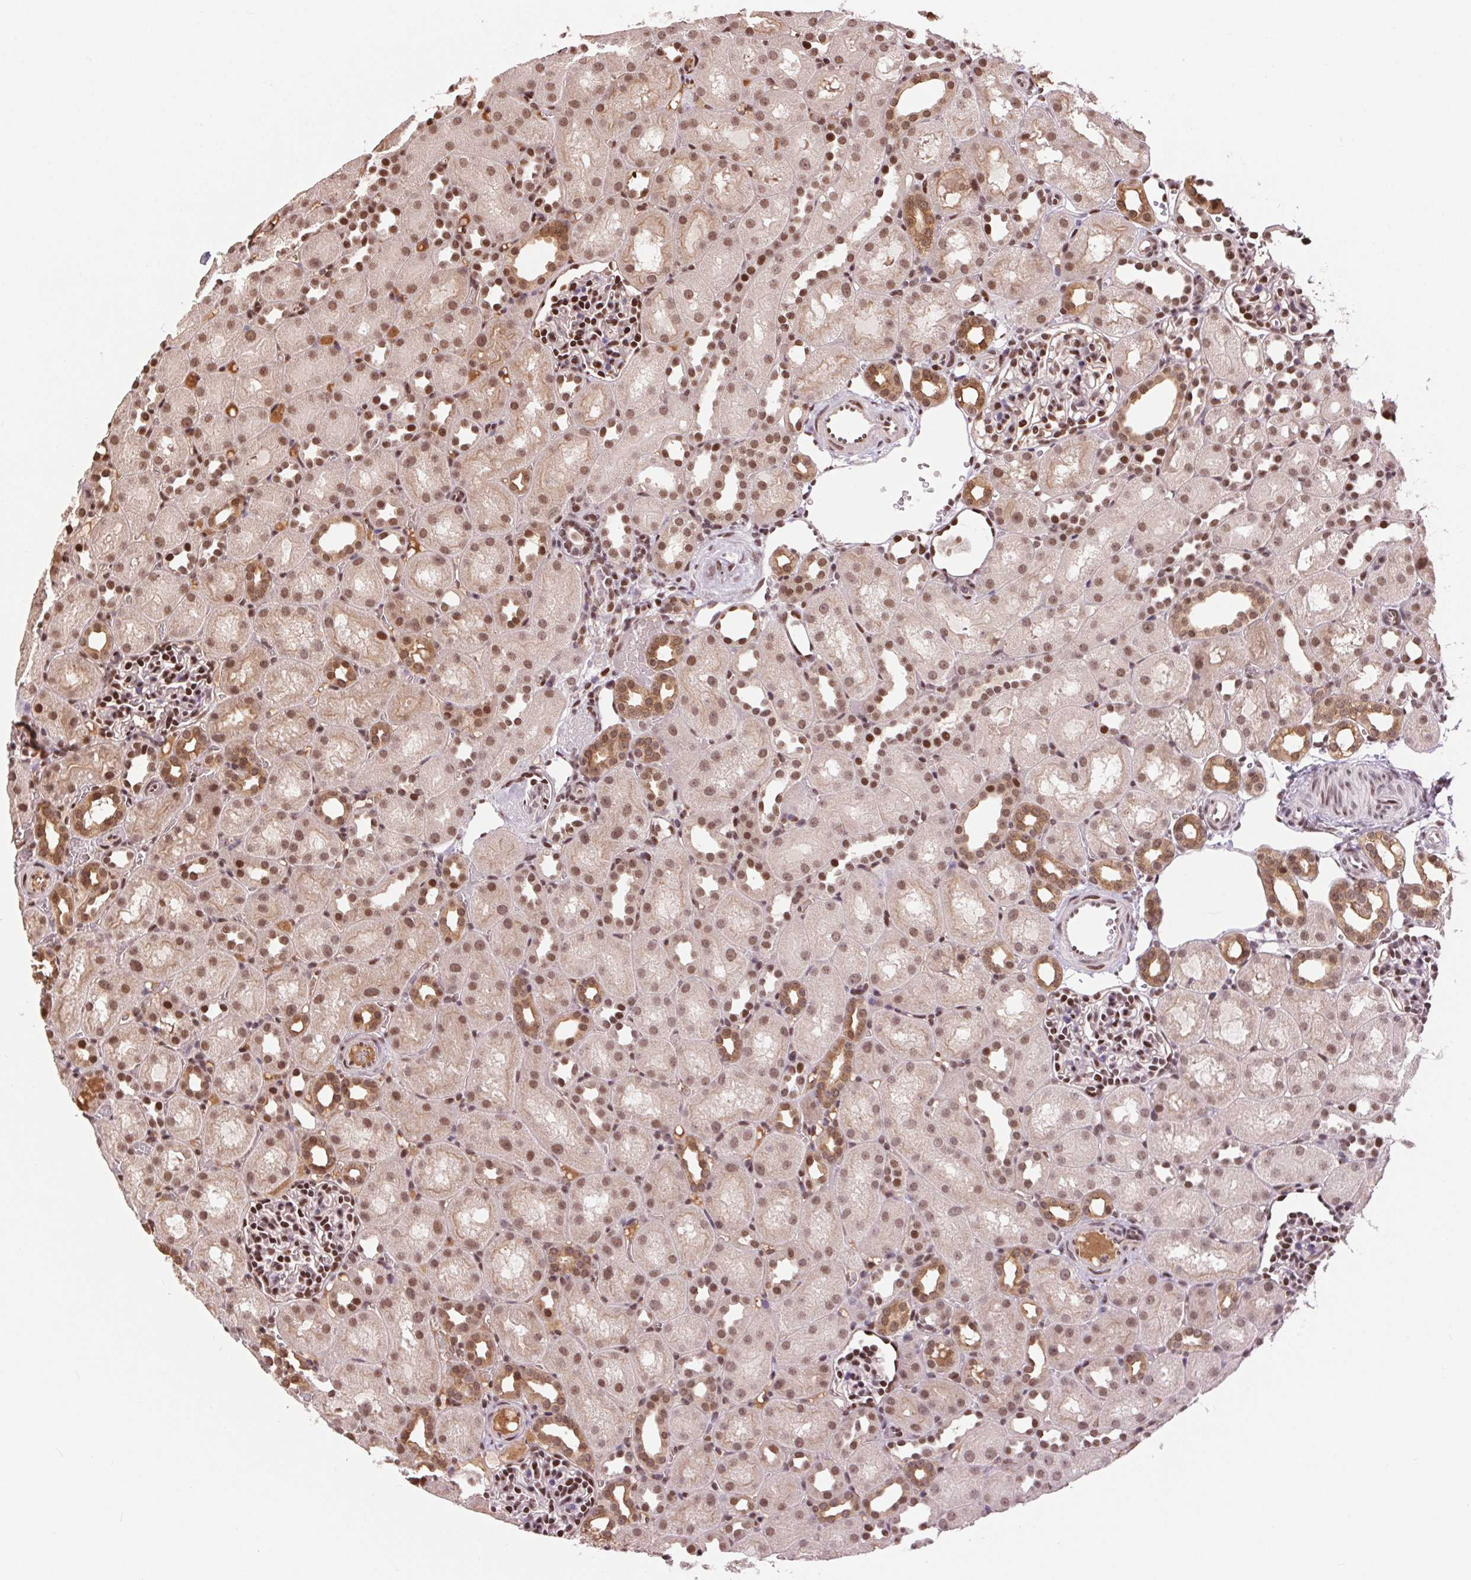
{"staining": {"intensity": "moderate", "quantity": ">75%", "location": "nuclear"}, "tissue": "kidney", "cell_type": "Cells in glomeruli", "image_type": "normal", "snomed": [{"axis": "morphology", "description": "Normal tissue, NOS"}, {"axis": "topography", "description": "Kidney"}], "caption": "Immunohistochemistry (IHC) (DAB) staining of normal human kidney shows moderate nuclear protein staining in about >75% of cells in glomeruli. Immunohistochemistry stains the protein of interest in brown and the nuclei are stained blue.", "gene": "RAD23A", "patient": {"sex": "male", "age": 1}}